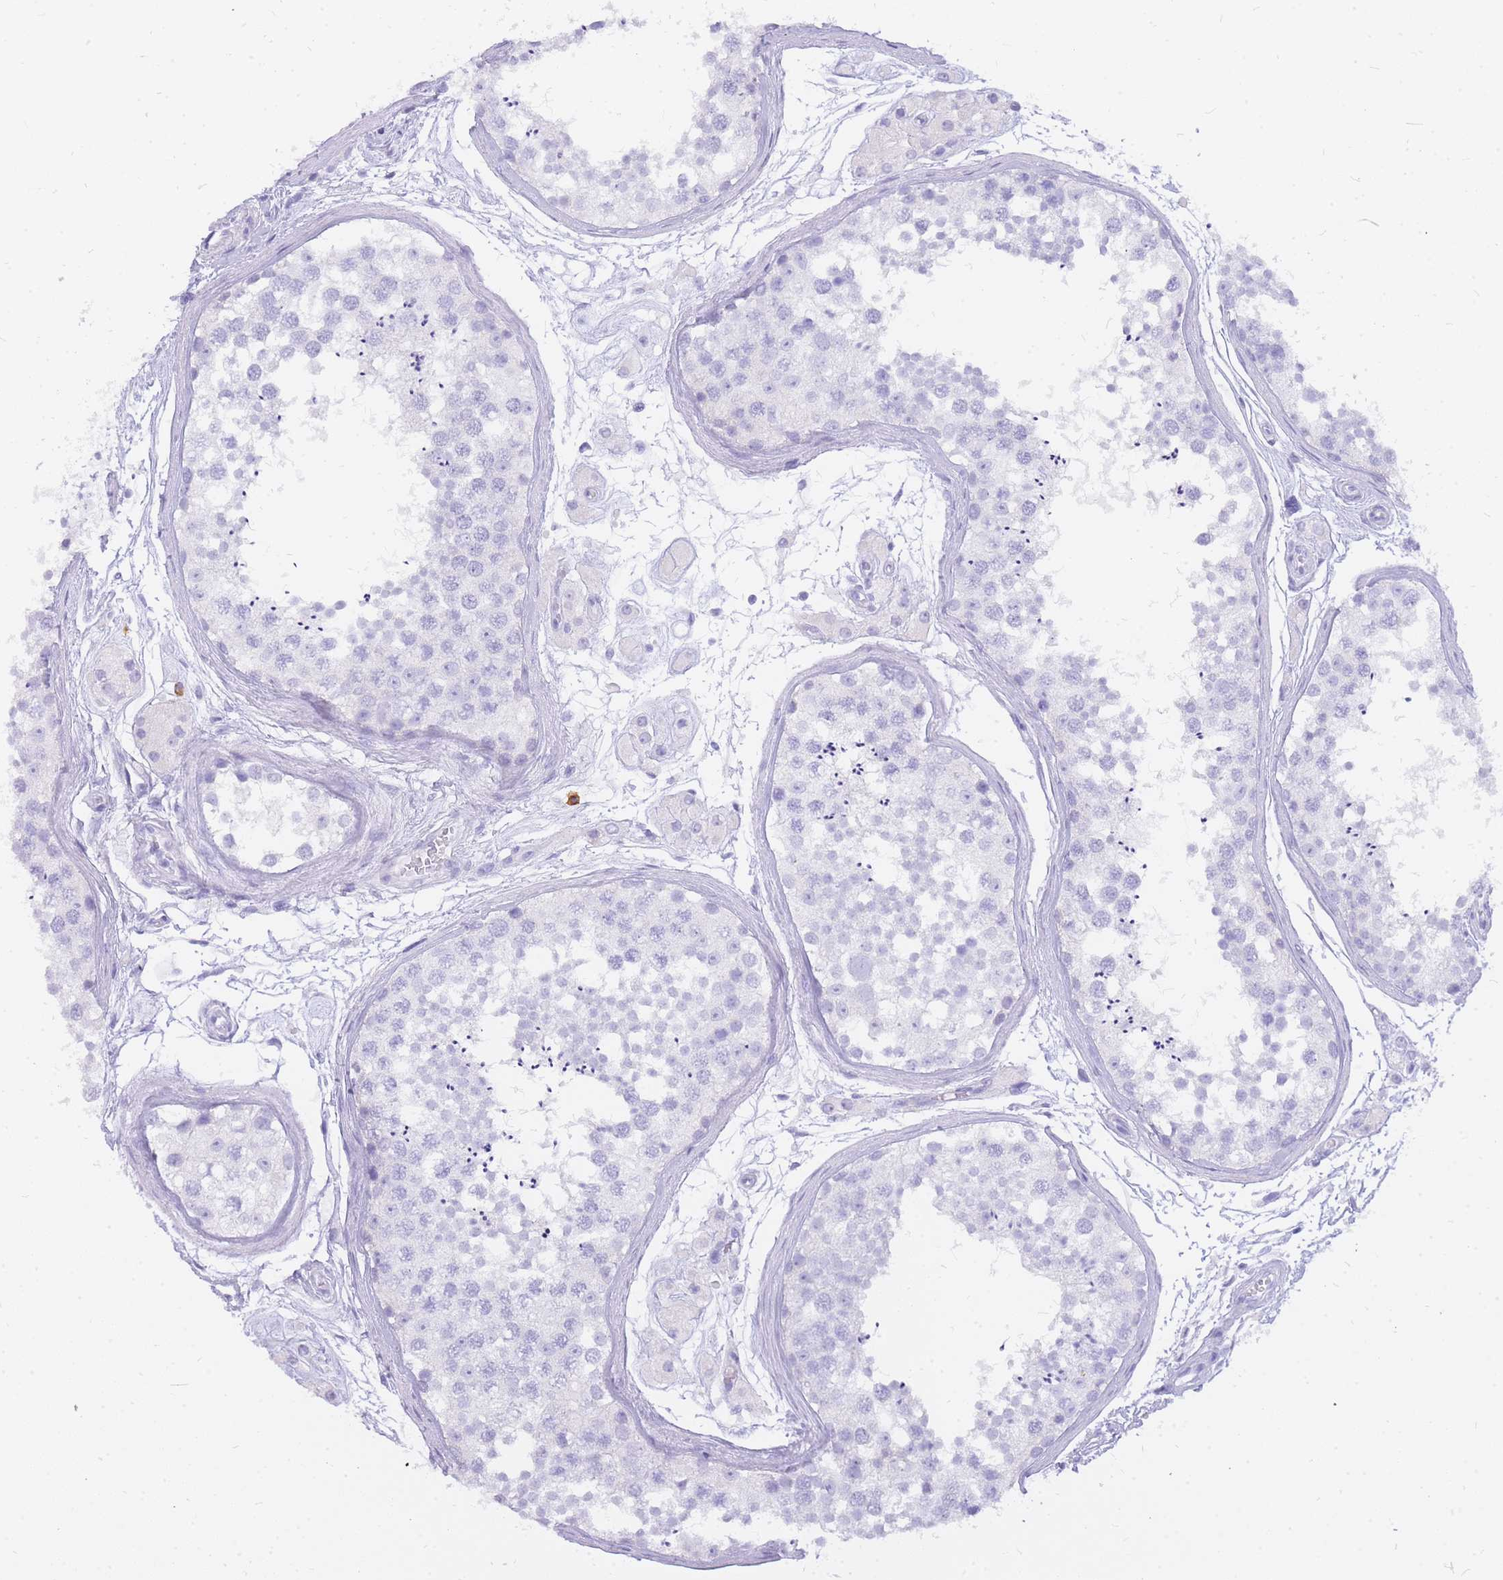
{"staining": {"intensity": "negative", "quantity": "none", "location": "none"}, "tissue": "testis", "cell_type": "Cells in seminiferous ducts", "image_type": "normal", "snomed": [{"axis": "morphology", "description": "Normal tissue, NOS"}, {"axis": "topography", "description": "Testis"}], "caption": "A histopathology image of human testis is negative for staining in cells in seminiferous ducts. Nuclei are stained in blue.", "gene": "HERC1", "patient": {"sex": "male", "age": 56}}